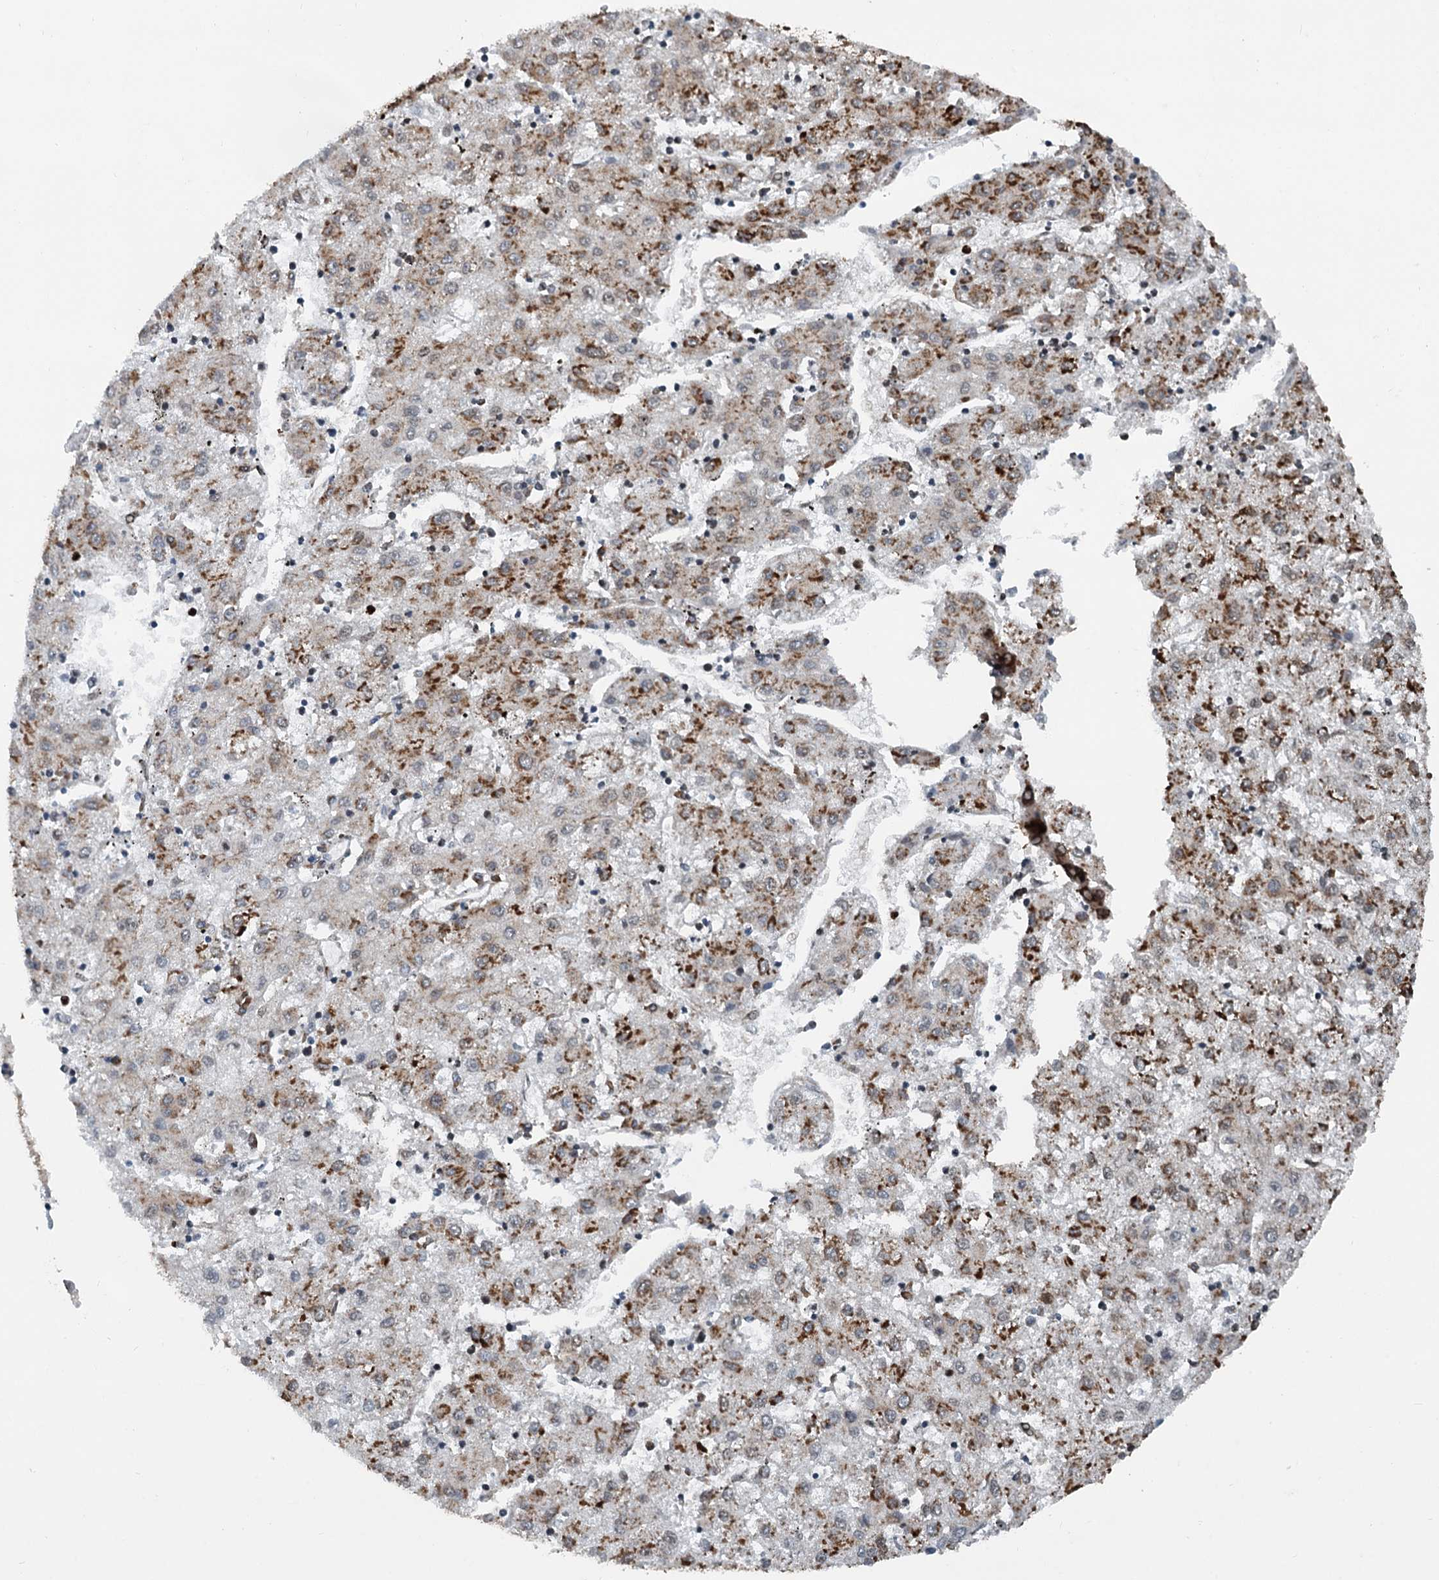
{"staining": {"intensity": "moderate", "quantity": "25%-75%", "location": "cytoplasmic/membranous"}, "tissue": "liver cancer", "cell_type": "Tumor cells", "image_type": "cancer", "snomed": [{"axis": "morphology", "description": "Carcinoma, Hepatocellular, NOS"}, {"axis": "topography", "description": "Liver"}], "caption": "Brown immunohistochemical staining in human hepatocellular carcinoma (liver) shows moderate cytoplasmic/membranous staining in about 25%-75% of tumor cells.", "gene": "GPI", "patient": {"sex": "male", "age": 72}}